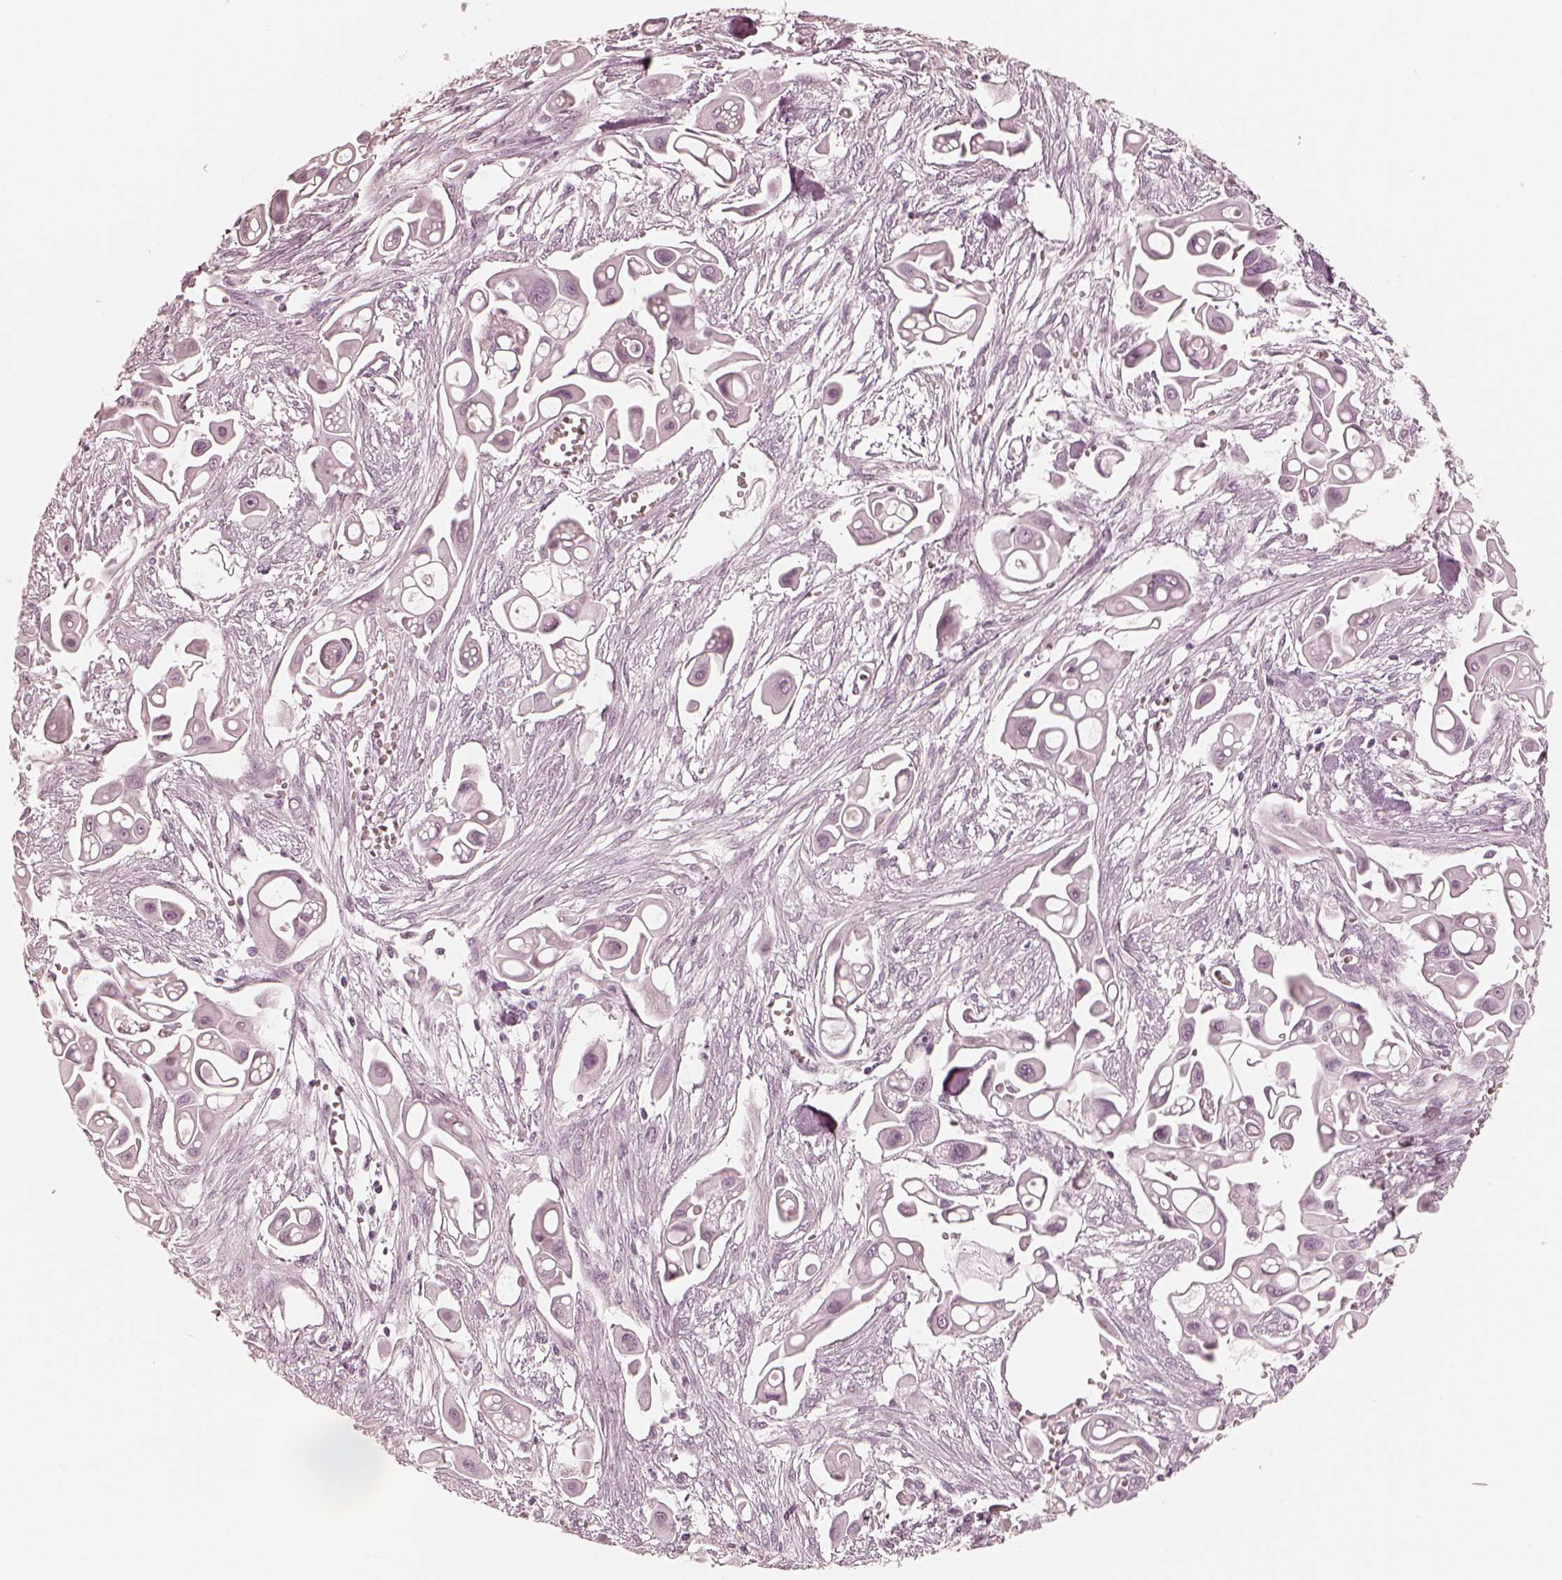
{"staining": {"intensity": "negative", "quantity": "none", "location": "none"}, "tissue": "pancreatic cancer", "cell_type": "Tumor cells", "image_type": "cancer", "snomed": [{"axis": "morphology", "description": "Adenocarcinoma, NOS"}, {"axis": "topography", "description": "Pancreas"}], "caption": "Tumor cells are negative for protein expression in human pancreatic cancer (adenocarcinoma).", "gene": "CALR3", "patient": {"sex": "male", "age": 50}}